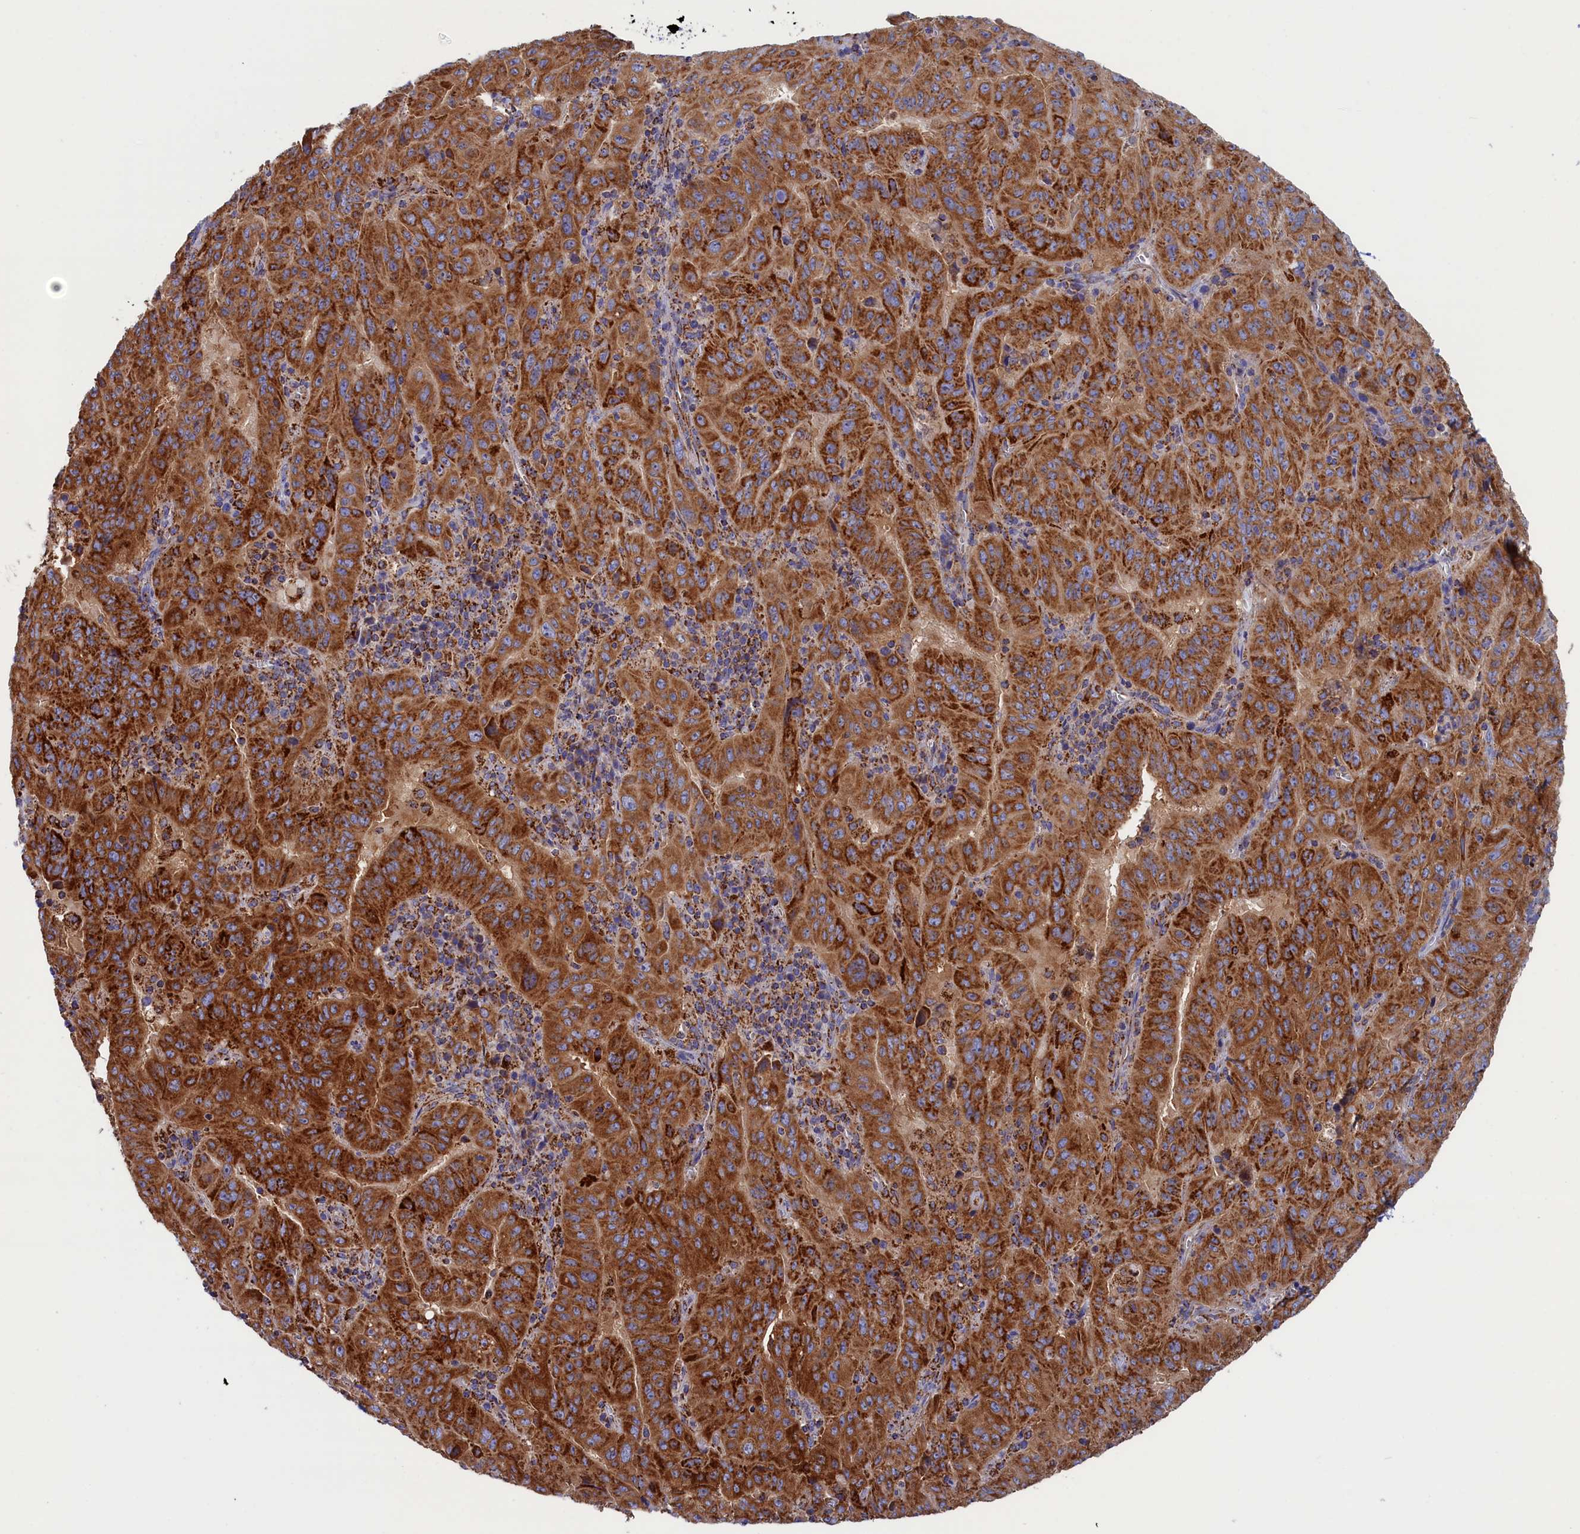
{"staining": {"intensity": "strong", "quantity": ">75%", "location": "cytoplasmic/membranous"}, "tissue": "pancreatic cancer", "cell_type": "Tumor cells", "image_type": "cancer", "snomed": [{"axis": "morphology", "description": "Adenocarcinoma, NOS"}, {"axis": "topography", "description": "Pancreas"}], "caption": "A high amount of strong cytoplasmic/membranous staining is seen in approximately >75% of tumor cells in pancreatic cancer tissue.", "gene": "WDR83", "patient": {"sex": "male", "age": 63}}